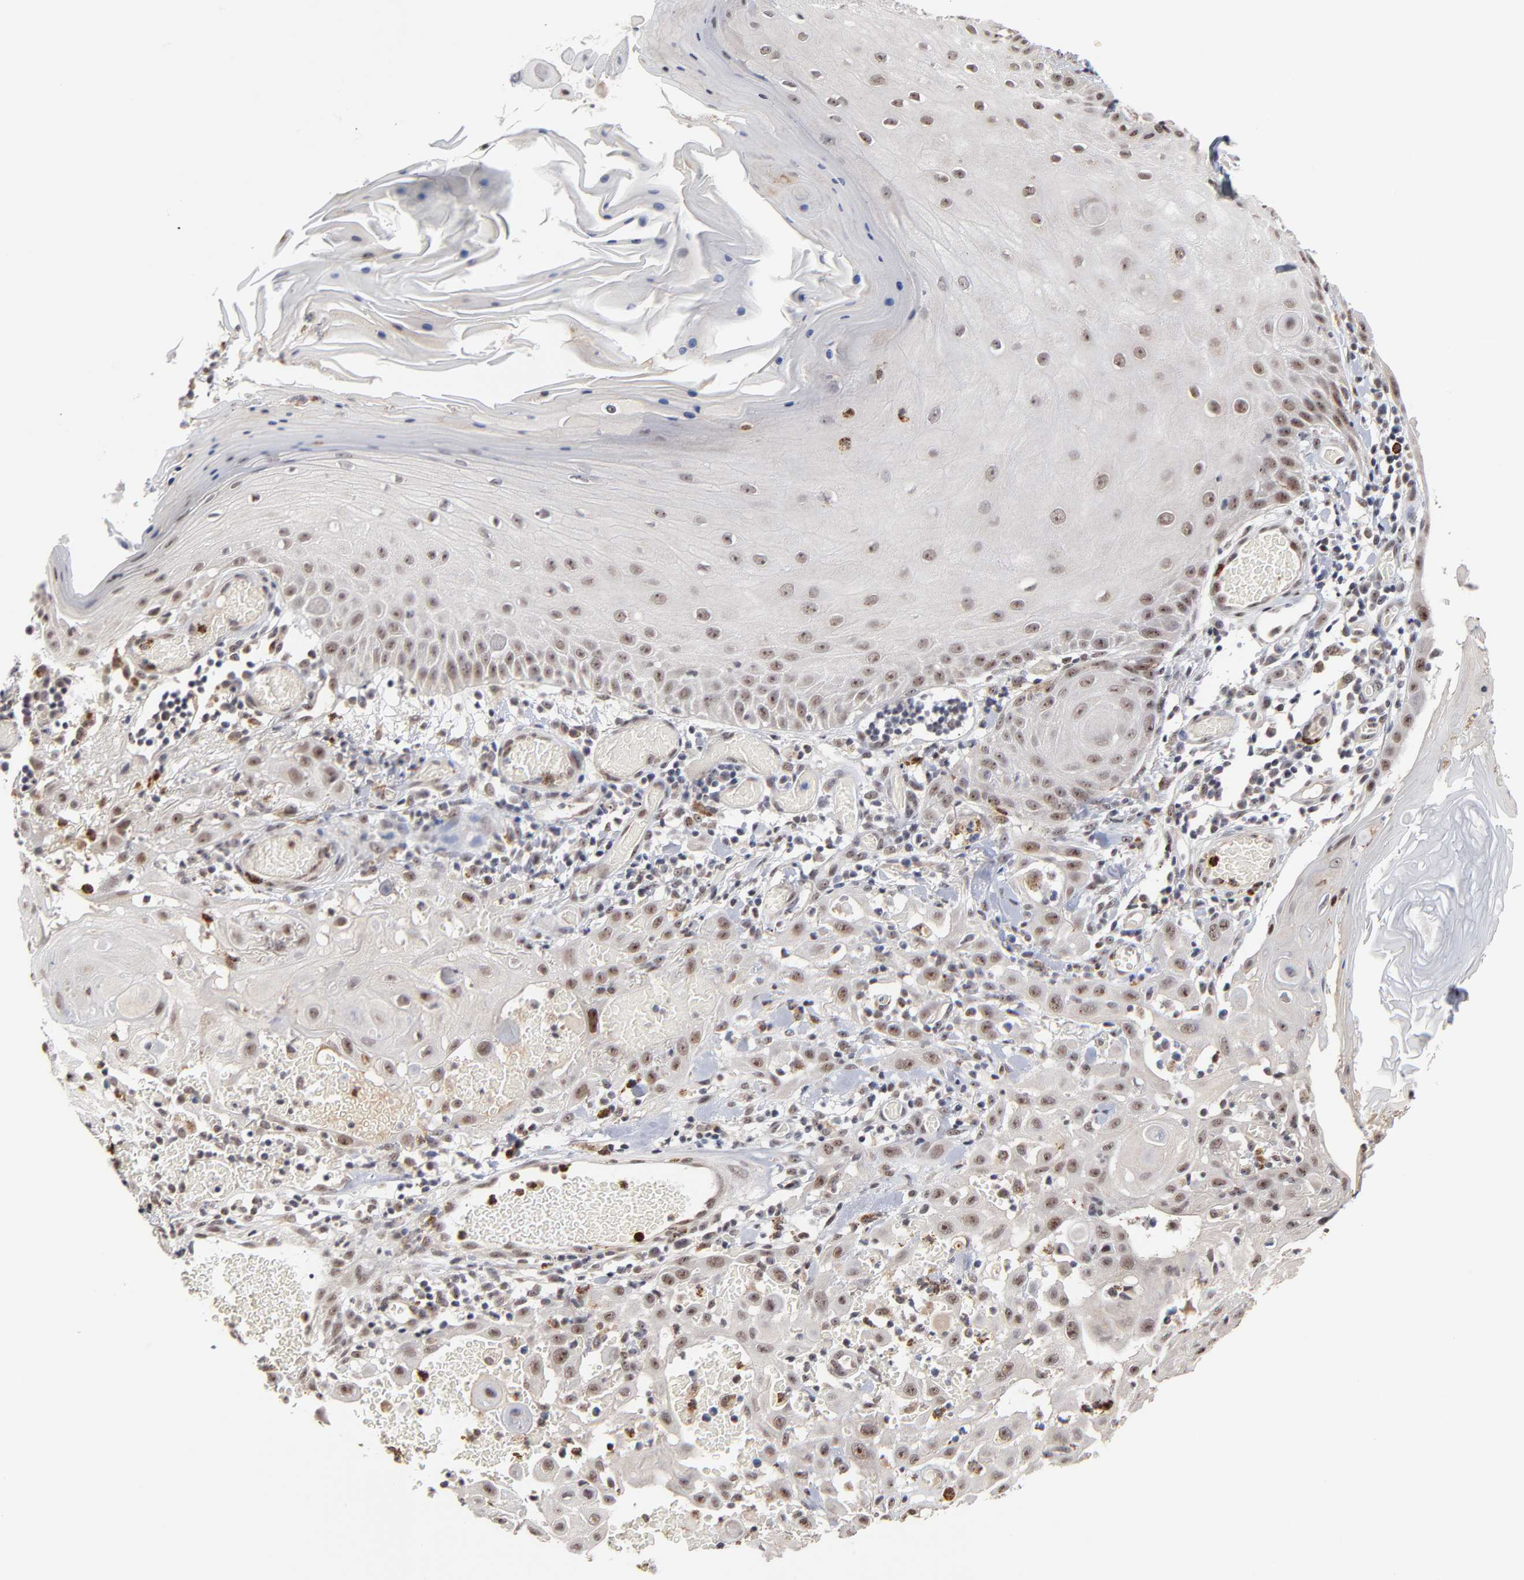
{"staining": {"intensity": "weak", "quantity": ">75%", "location": "nuclear"}, "tissue": "skin cancer", "cell_type": "Tumor cells", "image_type": "cancer", "snomed": [{"axis": "morphology", "description": "Squamous cell carcinoma, NOS"}, {"axis": "topography", "description": "Skin"}], "caption": "Squamous cell carcinoma (skin) stained with immunohistochemistry reveals weak nuclear expression in about >75% of tumor cells.", "gene": "ZNF419", "patient": {"sex": "male", "age": 24}}